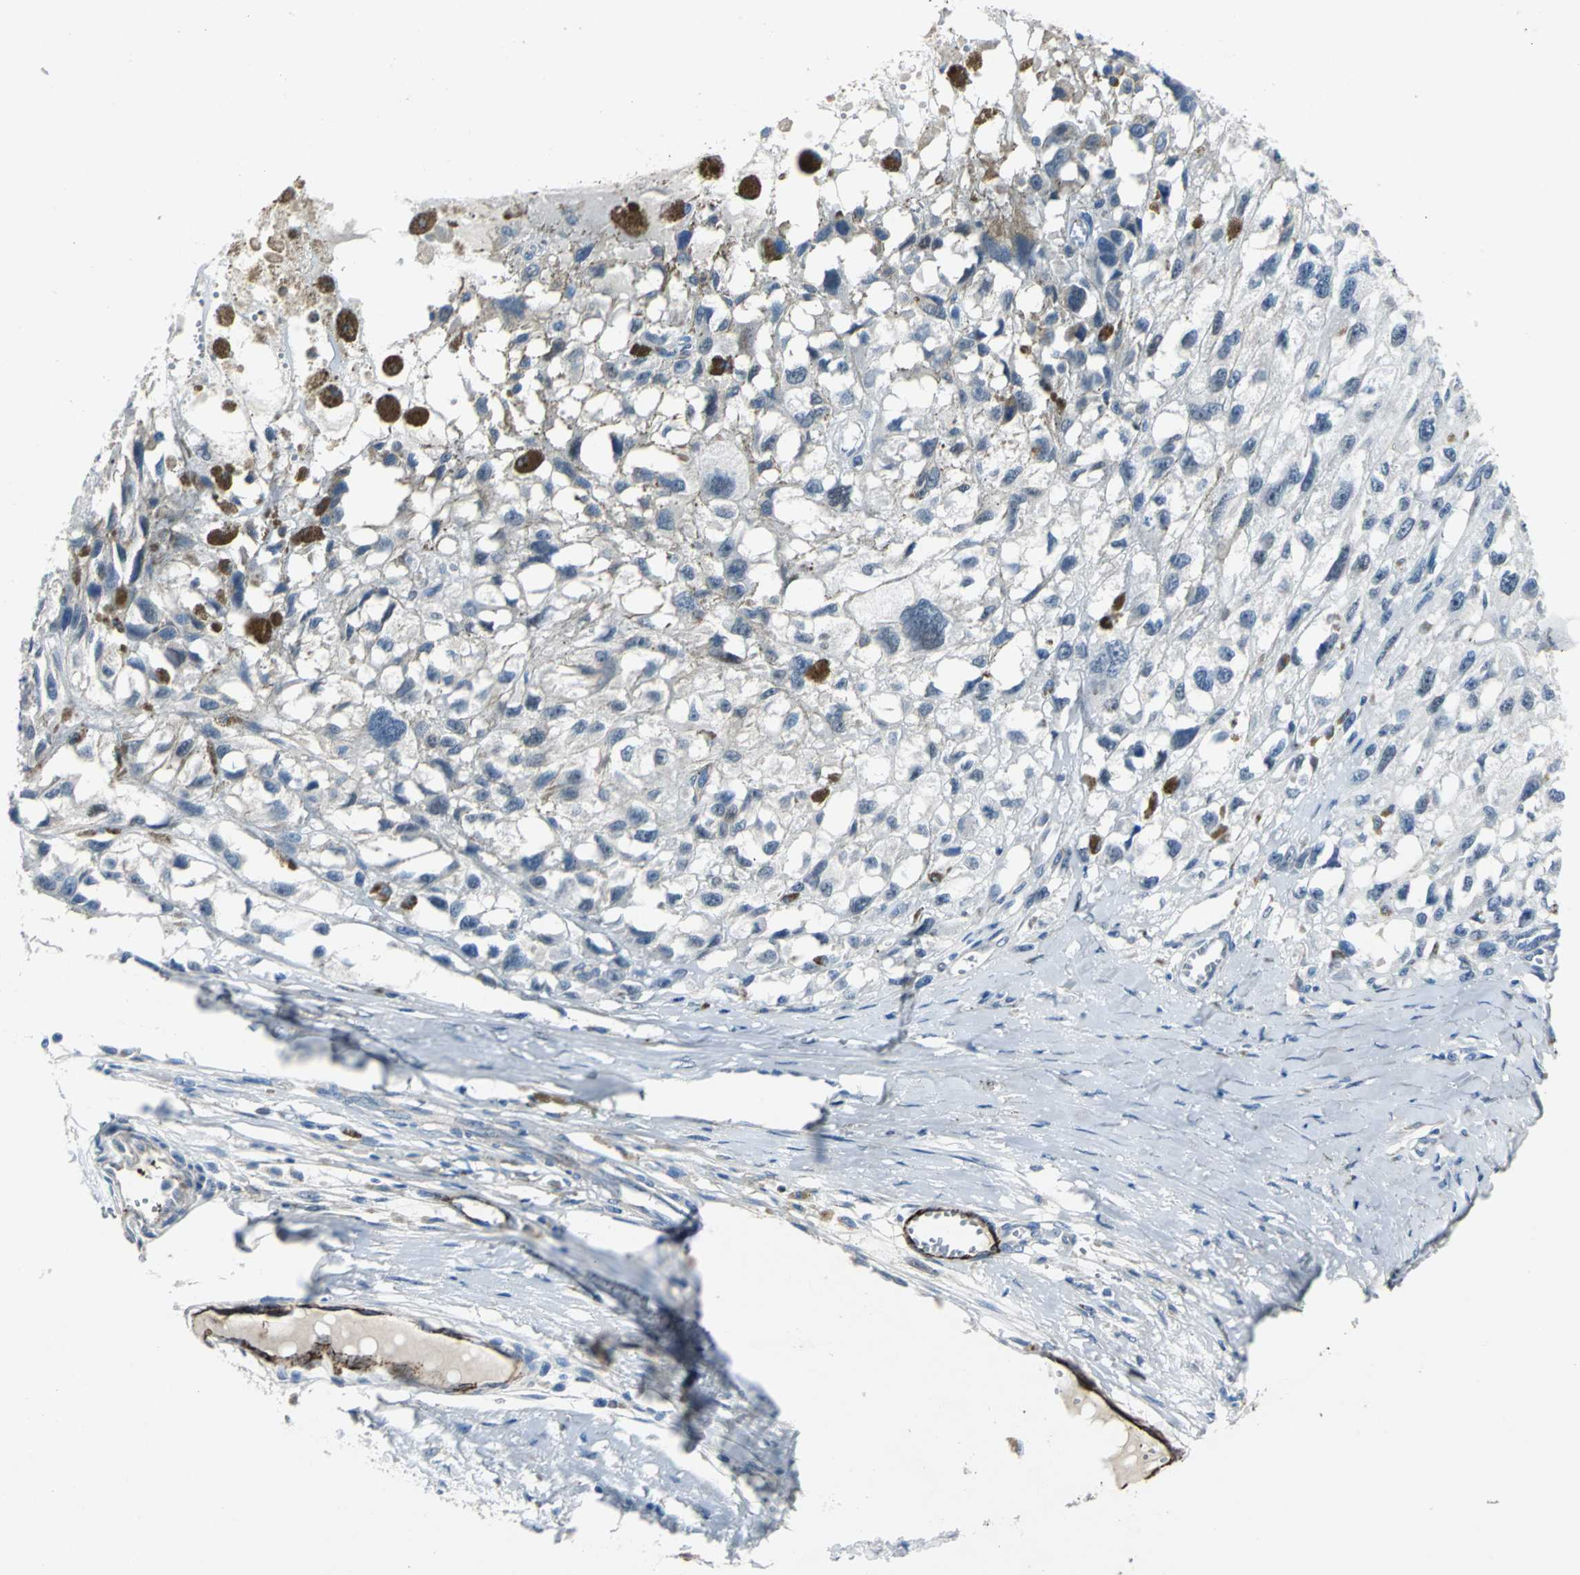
{"staining": {"intensity": "weak", "quantity": "<25%", "location": "cytoplasmic/membranous"}, "tissue": "melanoma", "cell_type": "Tumor cells", "image_type": "cancer", "snomed": [{"axis": "morphology", "description": "Malignant melanoma, Metastatic site"}, {"axis": "topography", "description": "Lymph node"}], "caption": "Immunohistochemical staining of malignant melanoma (metastatic site) exhibits no significant staining in tumor cells.", "gene": "SELP", "patient": {"sex": "male", "age": 59}}